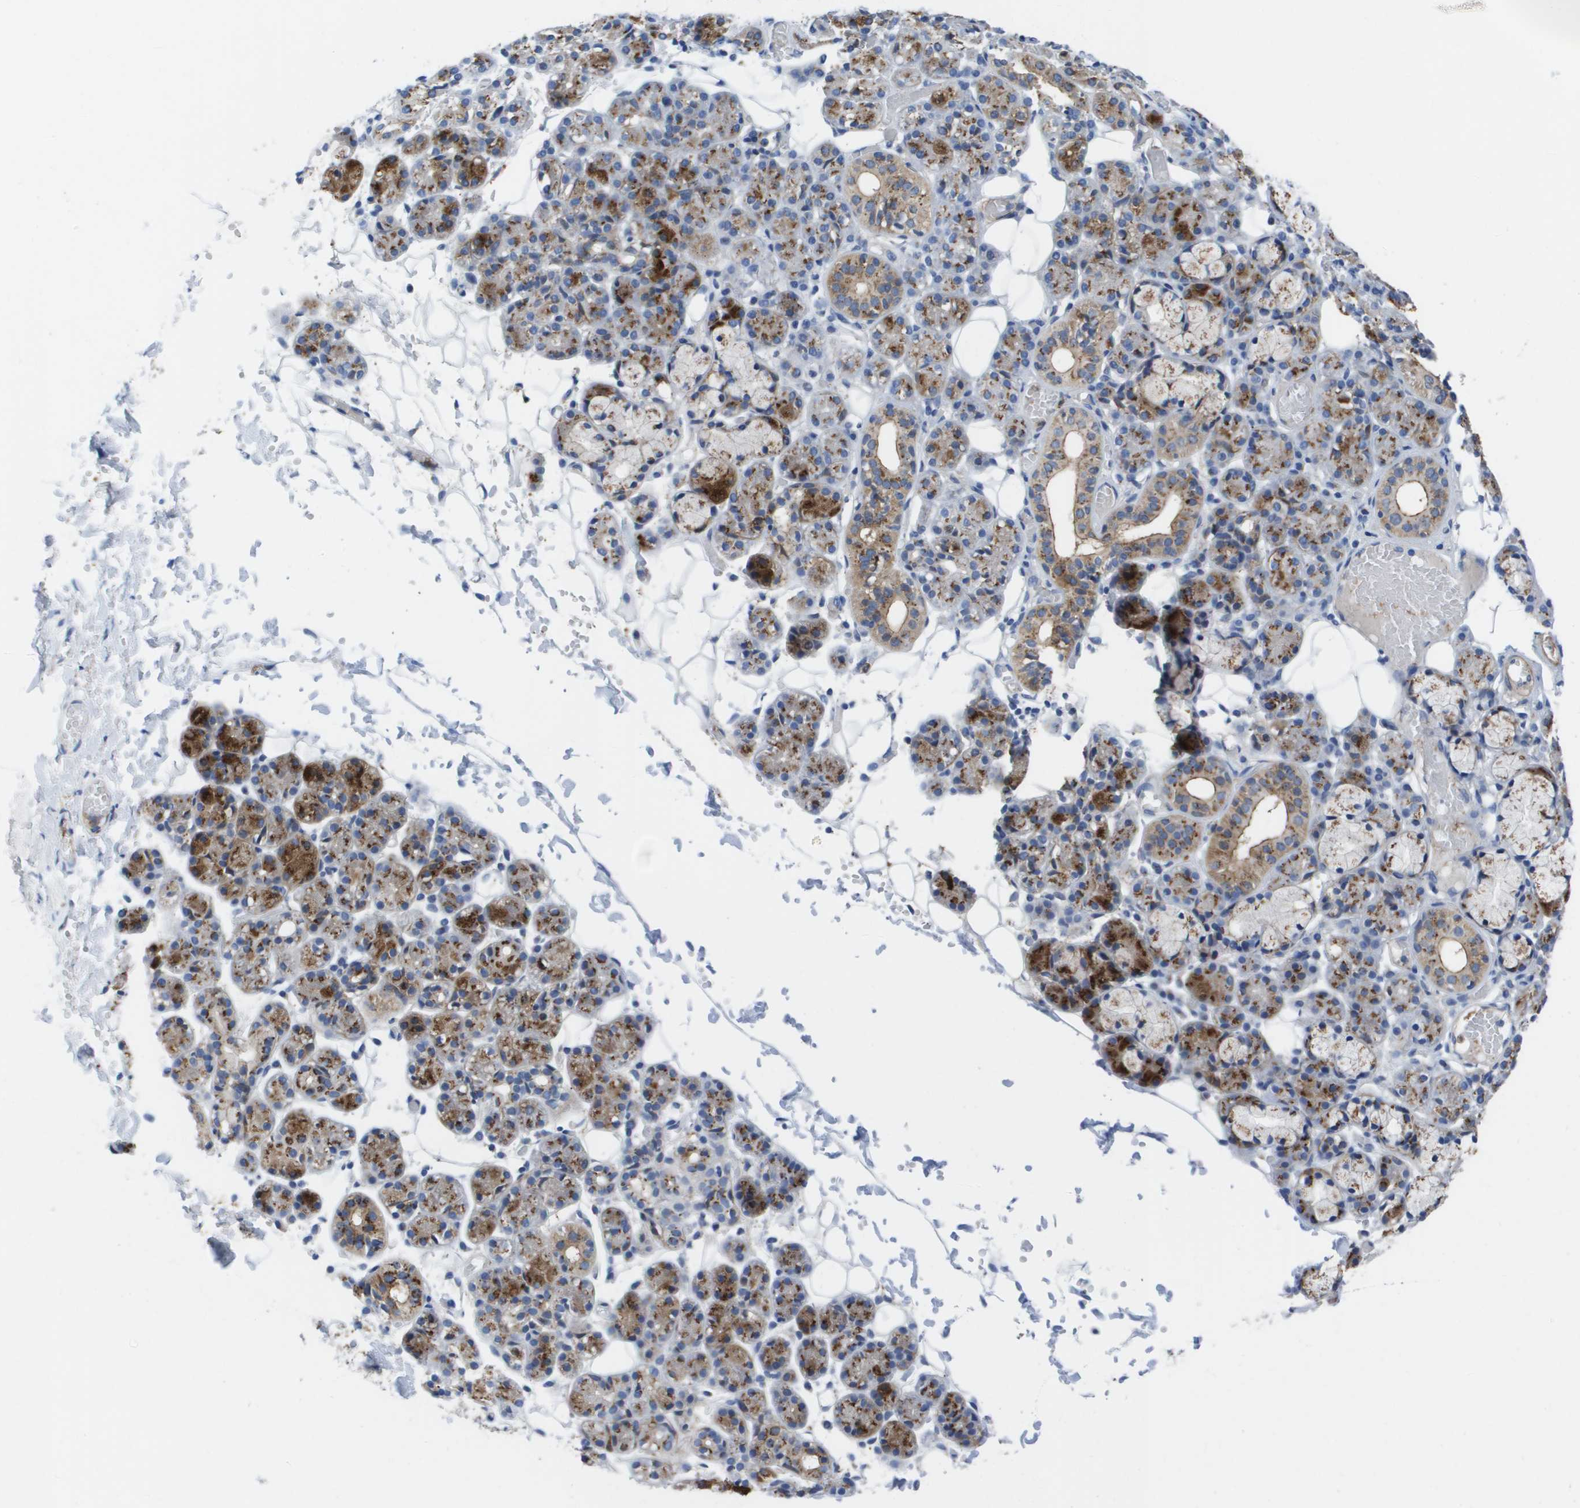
{"staining": {"intensity": "moderate", "quantity": "25%-75%", "location": "cytoplasmic/membranous"}, "tissue": "salivary gland", "cell_type": "Glandular cells", "image_type": "normal", "snomed": [{"axis": "morphology", "description": "Normal tissue, NOS"}, {"axis": "topography", "description": "Salivary gland"}], "caption": "The image reveals staining of normal salivary gland, revealing moderate cytoplasmic/membranous protein staining (brown color) within glandular cells.", "gene": "SLC37A2", "patient": {"sex": "male", "age": 63}}